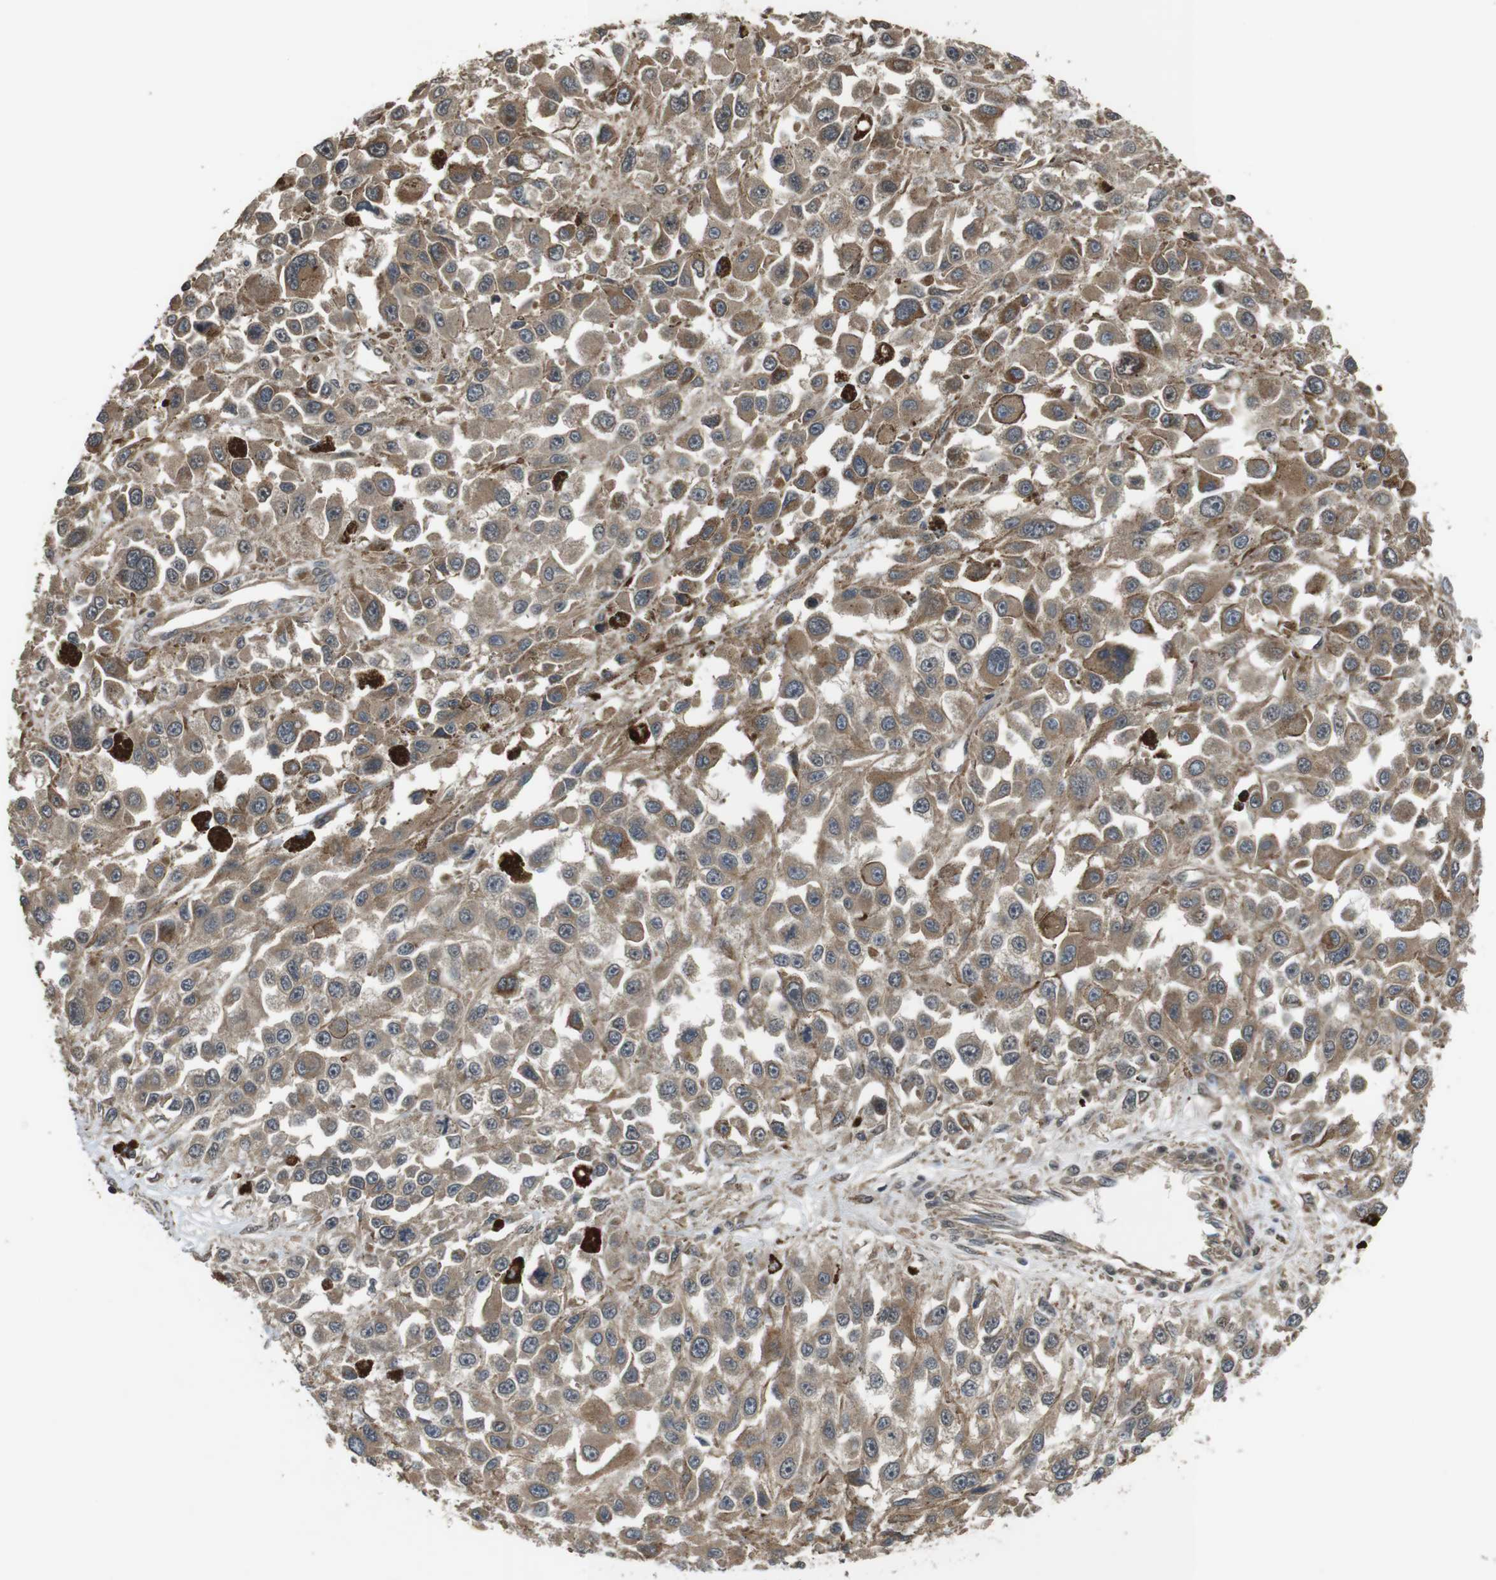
{"staining": {"intensity": "moderate", "quantity": ">75%", "location": "cytoplasmic/membranous,nuclear"}, "tissue": "melanoma", "cell_type": "Tumor cells", "image_type": "cancer", "snomed": [{"axis": "morphology", "description": "Malignant melanoma, Metastatic site"}, {"axis": "topography", "description": "Lymph node"}], "caption": "High-power microscopy captured an immunohistochemistry photomicrograph of melanoma, revealing moderate cytoplasmic/membranous and nuclear expression in about >75% of tumor cells. Ihc stains the protein in brown and the nuclei are stained blue.", "gene": "FZD10", "patient": {"sex": "male", "age": 59}}